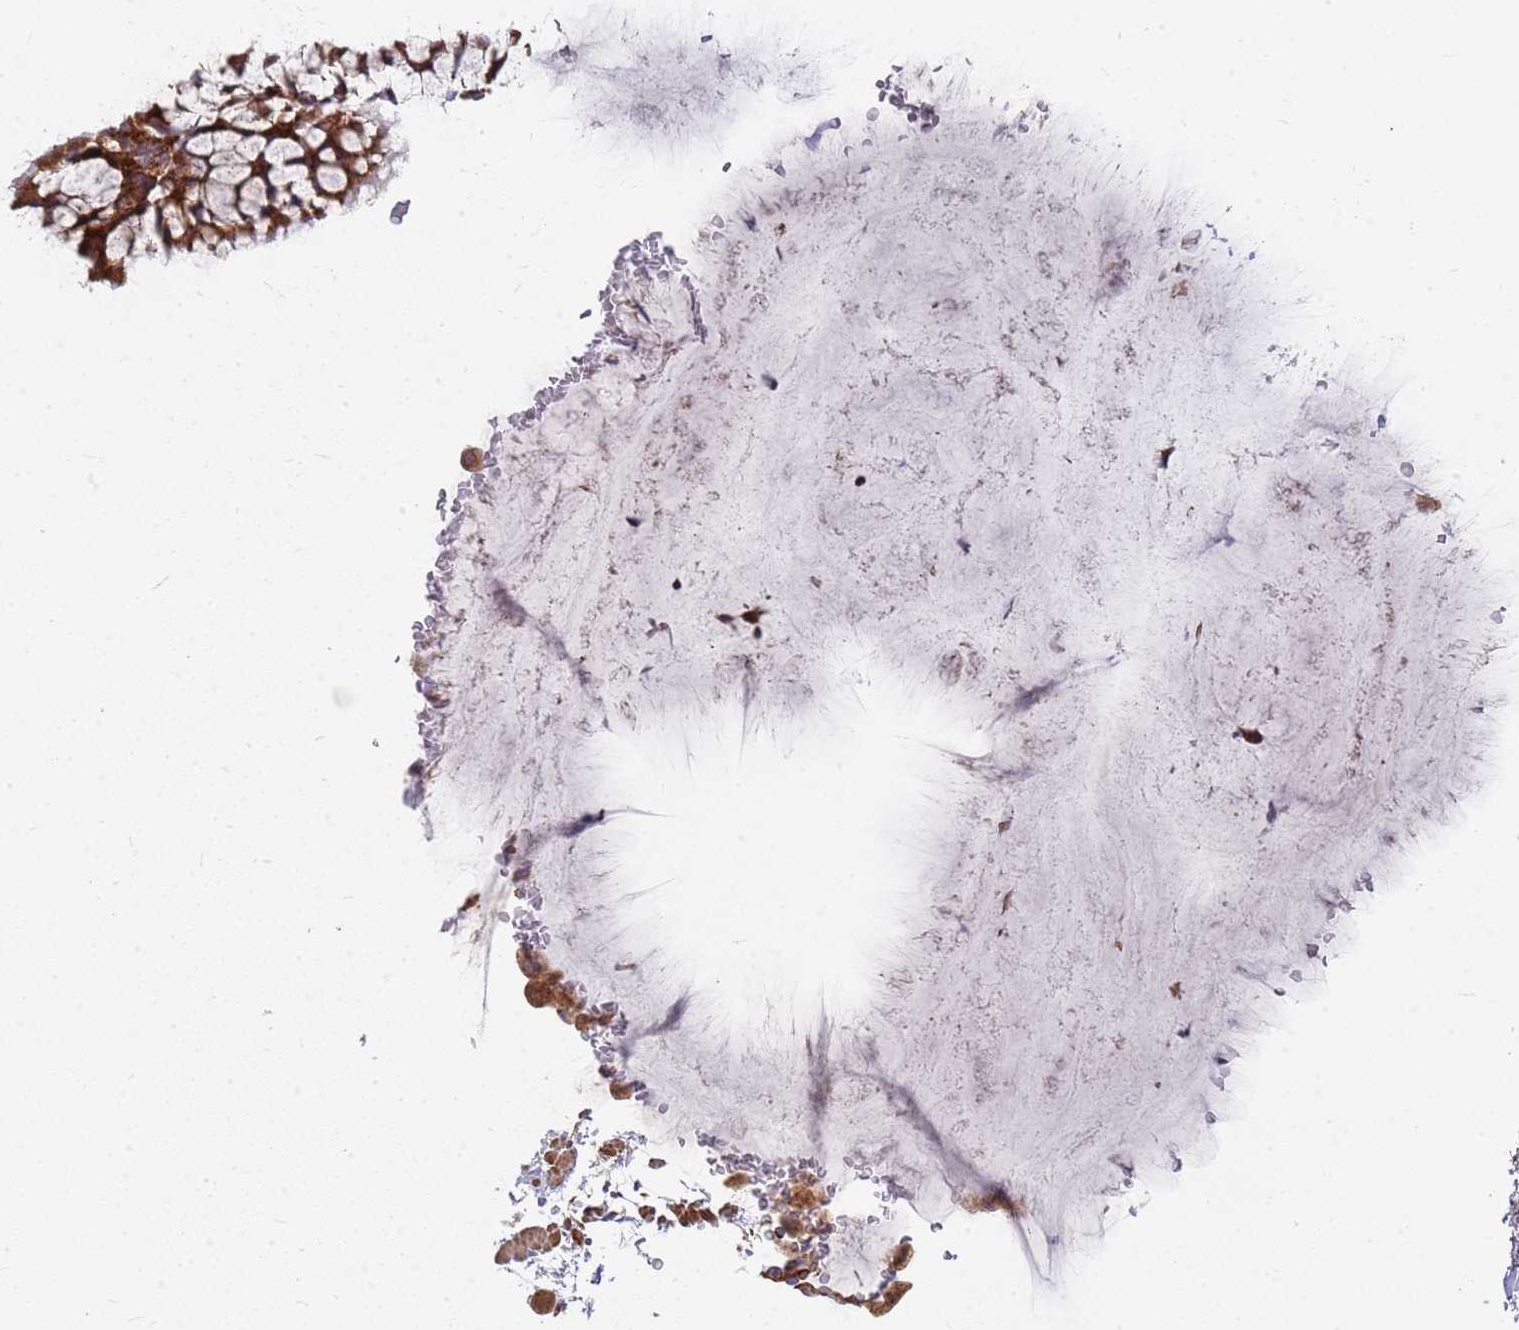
{"staining": {"intensity": "strong", "quantity": ">75%", "location": "cytoplasmic/membranous"}, "tissue": "bronchus", "cell_type": "Respiratory epithelial cells", "image_type": "normal", "snomed": [{"axis": "morphology", "description": "Normal tissue, NOS"}, {"axis": "topography", "description": "Bronchus"}], "caption": "Immunohistochemical staining of unremarkable bronchus exhibits high levels of strong cytoplasmic/membranous staining in approximately >75% of respiratory epithelial cells.", "gene": "WDFY3", "patient": {"sex": "male", "age": 65}}